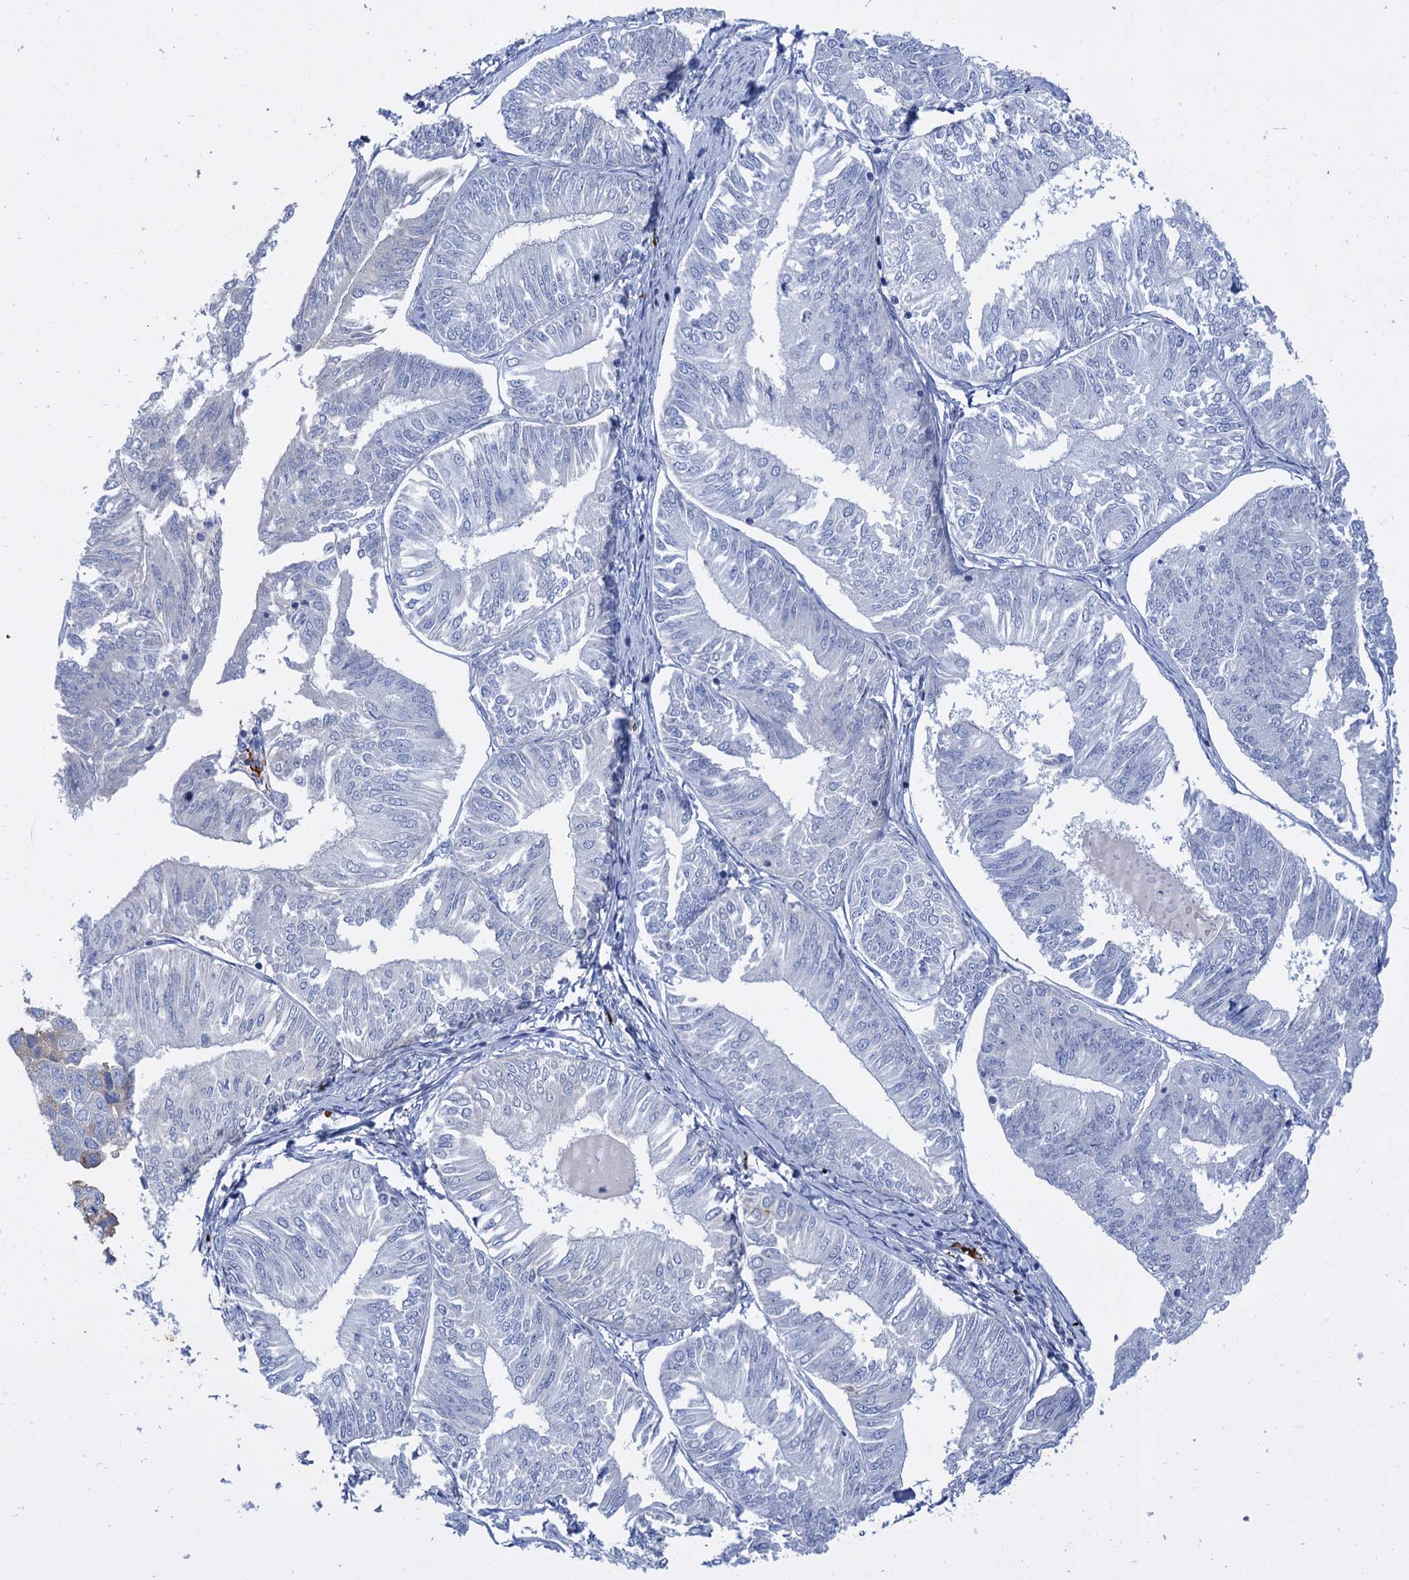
{"staining": {"intensity": "negative", "quantity": "none", "location": "none"}, "tissue": "endometrial cancer", "cell_type": "Tumor cells", "image_type": "cancer", "snomed": [{"axis": "morphology", "description": "Adenocarcinoma, NOS"}, {"axis": "topography", "description": "Endometrium"}], "caption": "This histopathology image is of adenocarcinoma (endometrial) stained with immunohistochemistry to label a protein in brown with the nuclei are counter-stained blue. There is no expression in tumor cells. The staining is performed using DAB (3,3'-diaminobenzidine) brown chromogen with nuclei counter-stained in using hematoxylin.", "gene": "FBXW12", "patient": {"sex": "female", "age": 58}}